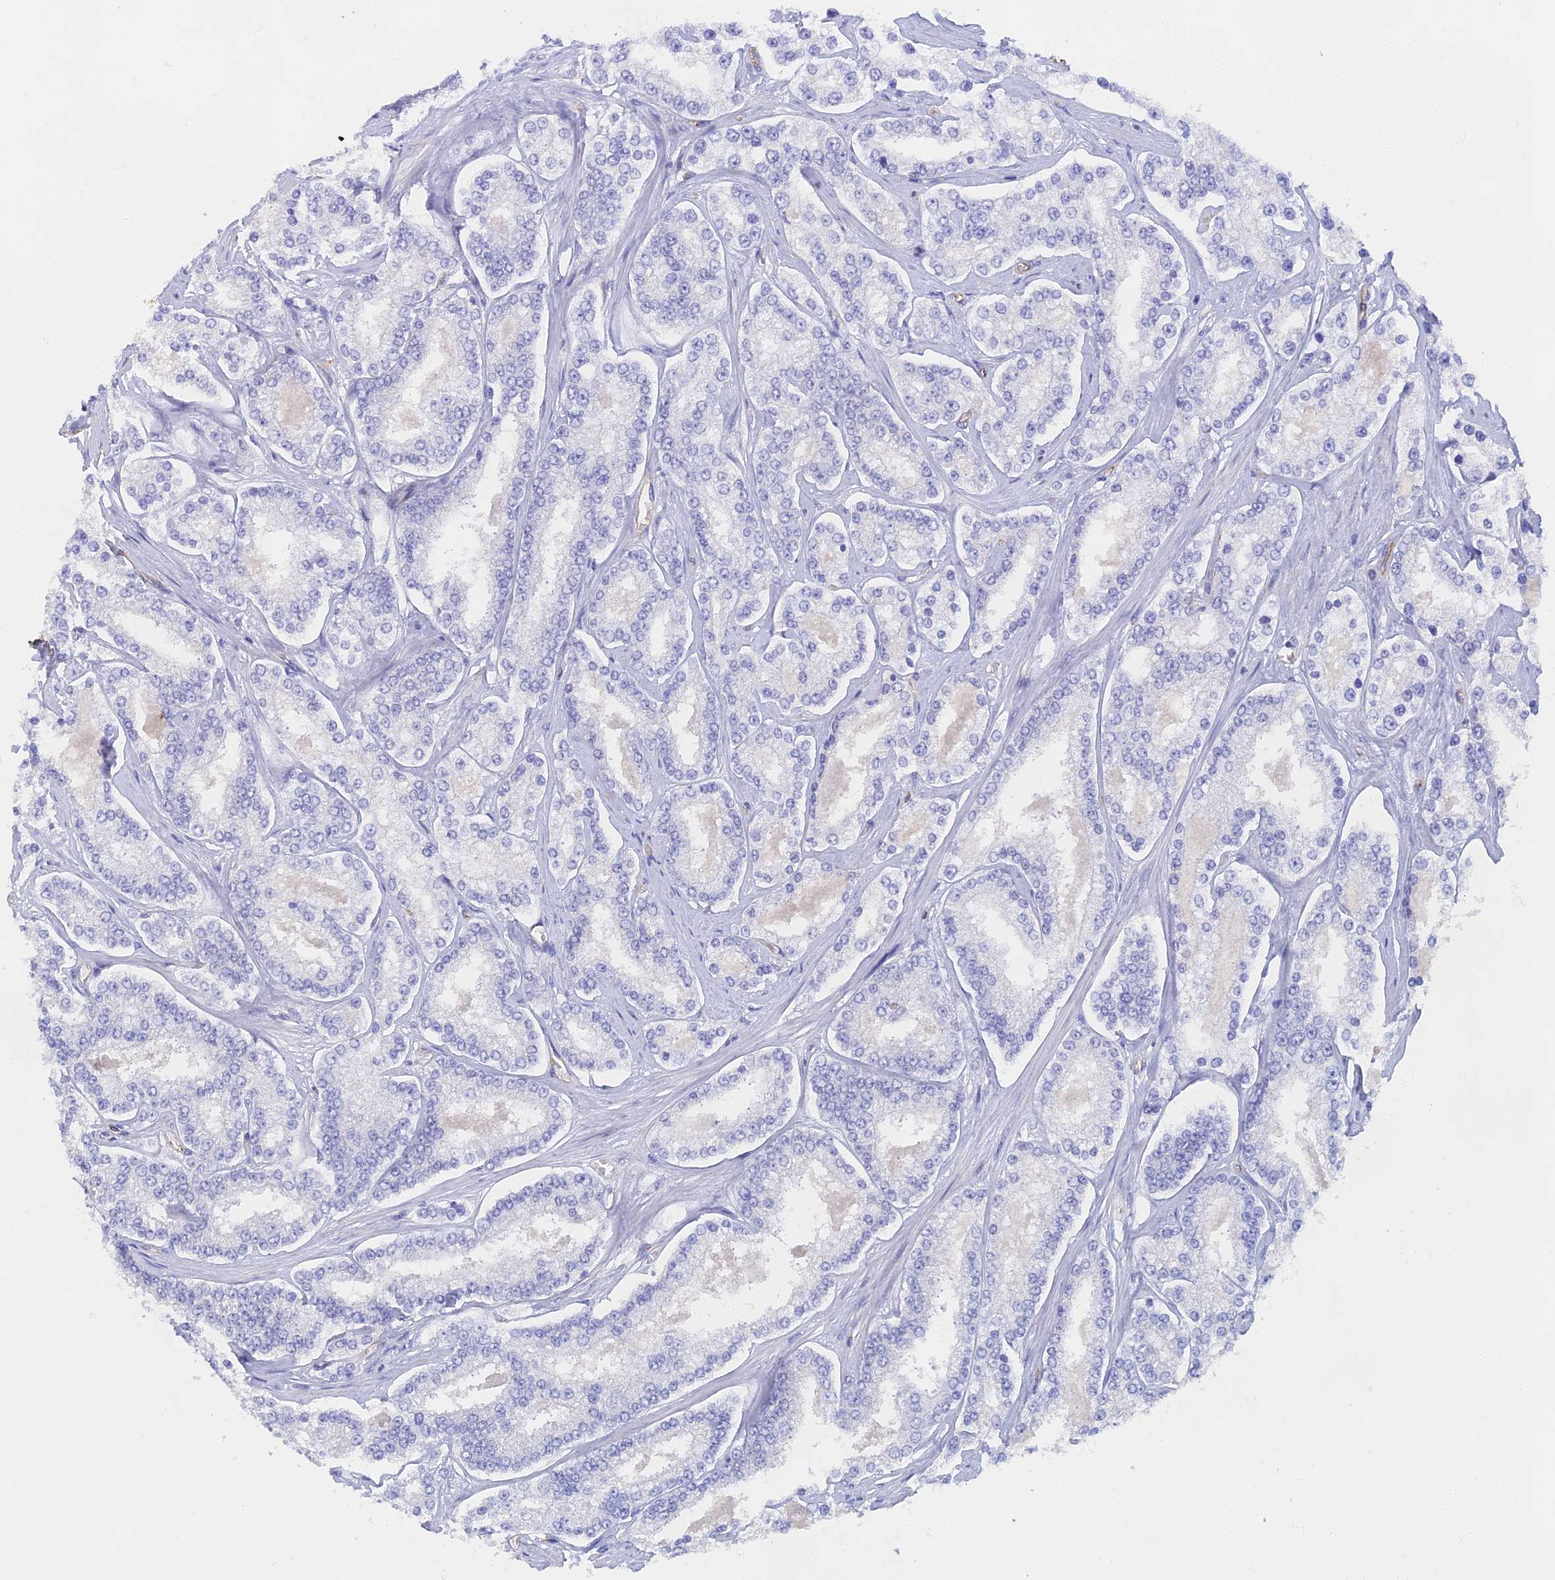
{"staining": {"intensity": "negative", "quantity": "none", "location": "none"}, "tissue": "prostate cancer", "cell_type": "Tumor cells", "image_type": "cancer", "snomed": [{"axis": "morphology", "description": "Normal tissue, NOS"}, {"axis": "morphology", "description": "Adenocarcinoma, High grade"}, {"axis": "topography", "description": "Prostate"}], "caption": "Immunohistochemistry histopathology image of prostate cancer stained for a protein (brown), which demonstrates no staining in tumor cells.", "gene": "RMC1", "patient": {"sex": "male", "age": 83}}